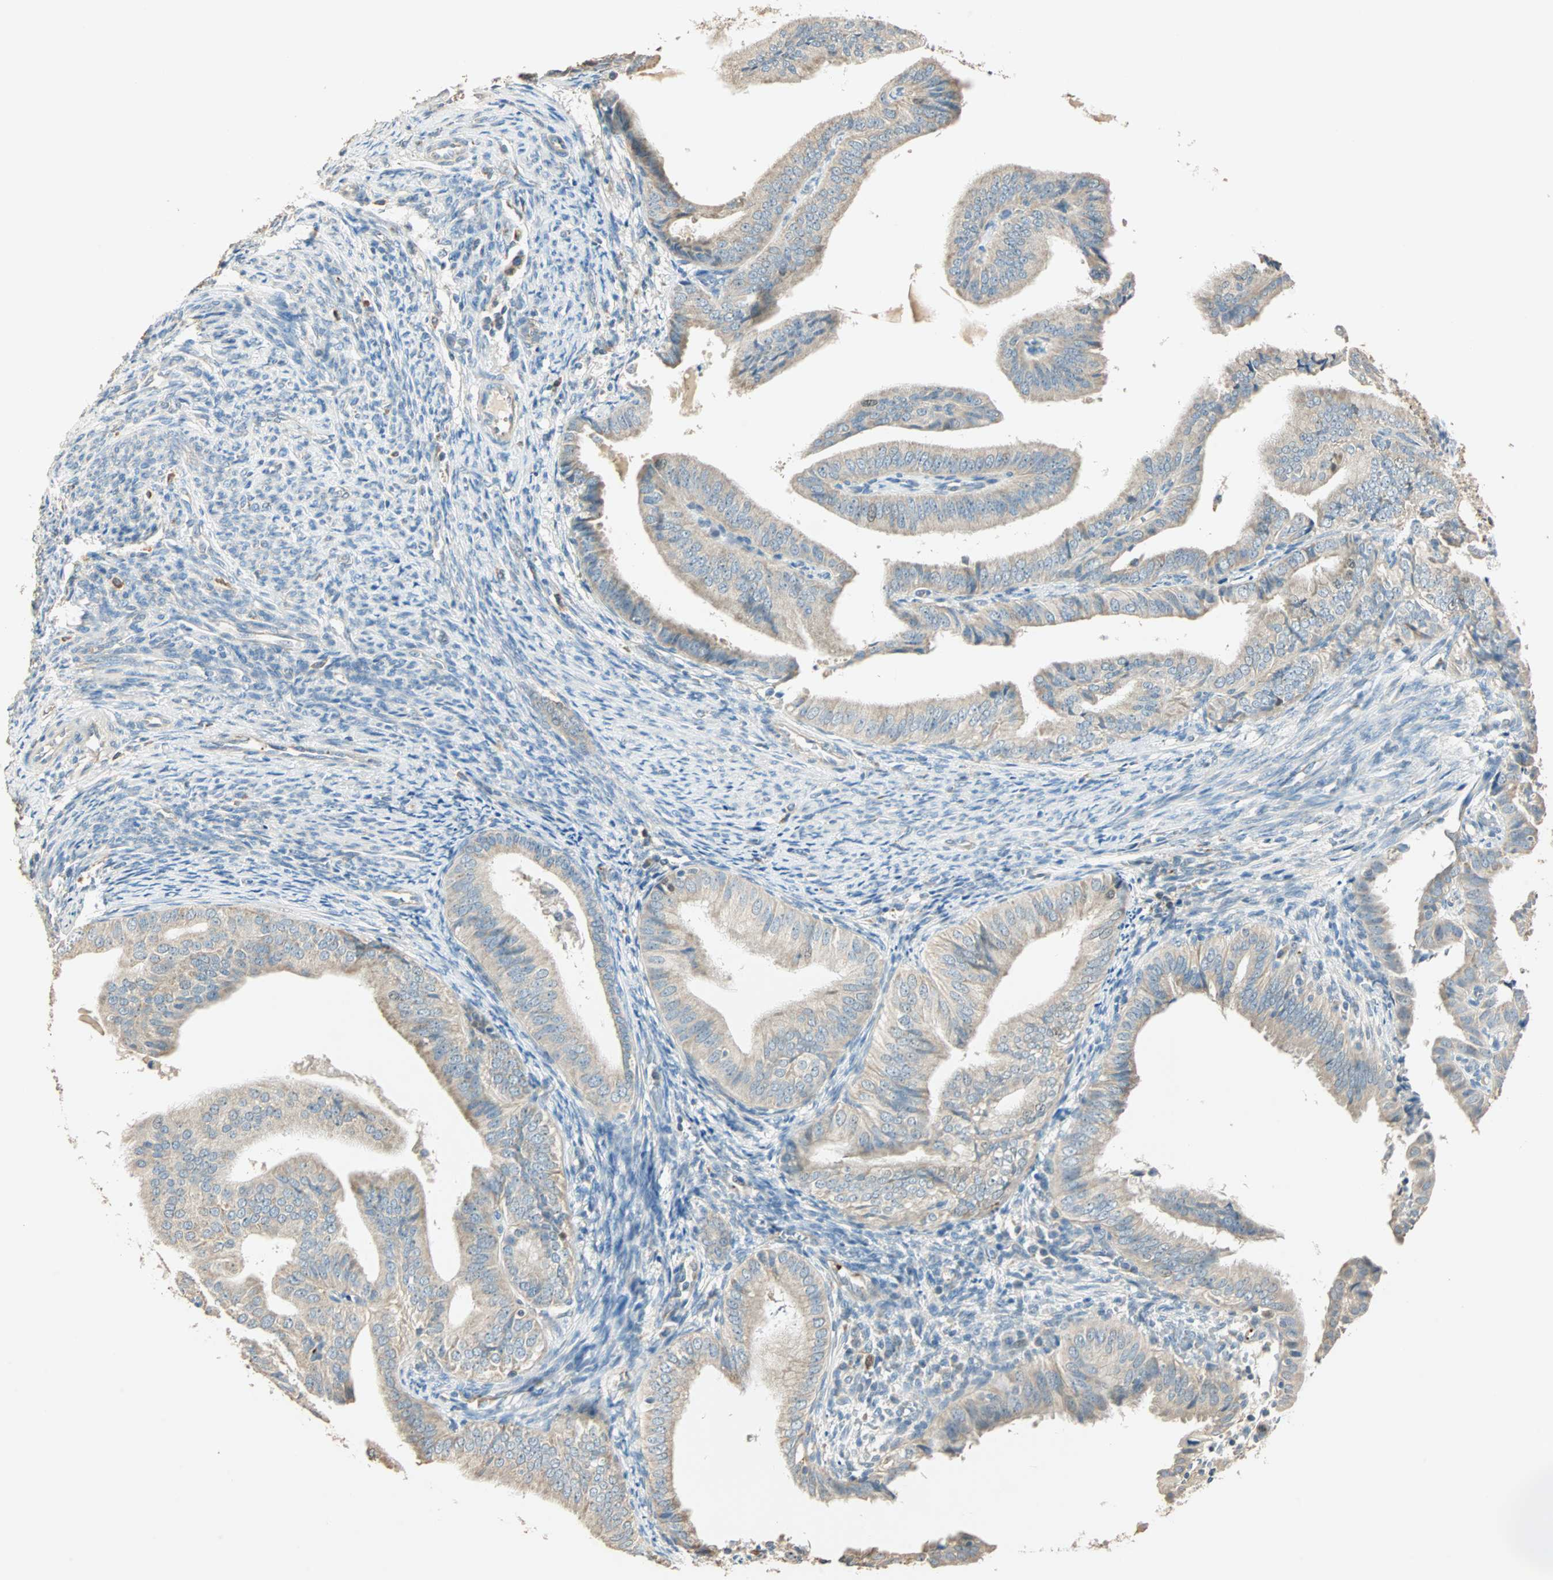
{"staining": {"intensity": "weak", "quantity": ">75%", "location": "cytoplasmic/membranous"}, "tissue": "endometrial cancer", "cell_type": "Tumor cells", "image_type": "cancer", "snomed": [{"axis": "morphology", "description": "Adenocarcinoma, NOS"}, {"axis": "topography", "description": "Endometrium"}], "caption": "Adenocarcinoma (endometrial) stained with a brown dye exhibits weak cytoplasmic/membranous positive expression in approximately >75% of tumor cells.", "gene": "RAD18", "patient": {"sex": "female", "age": 58}}